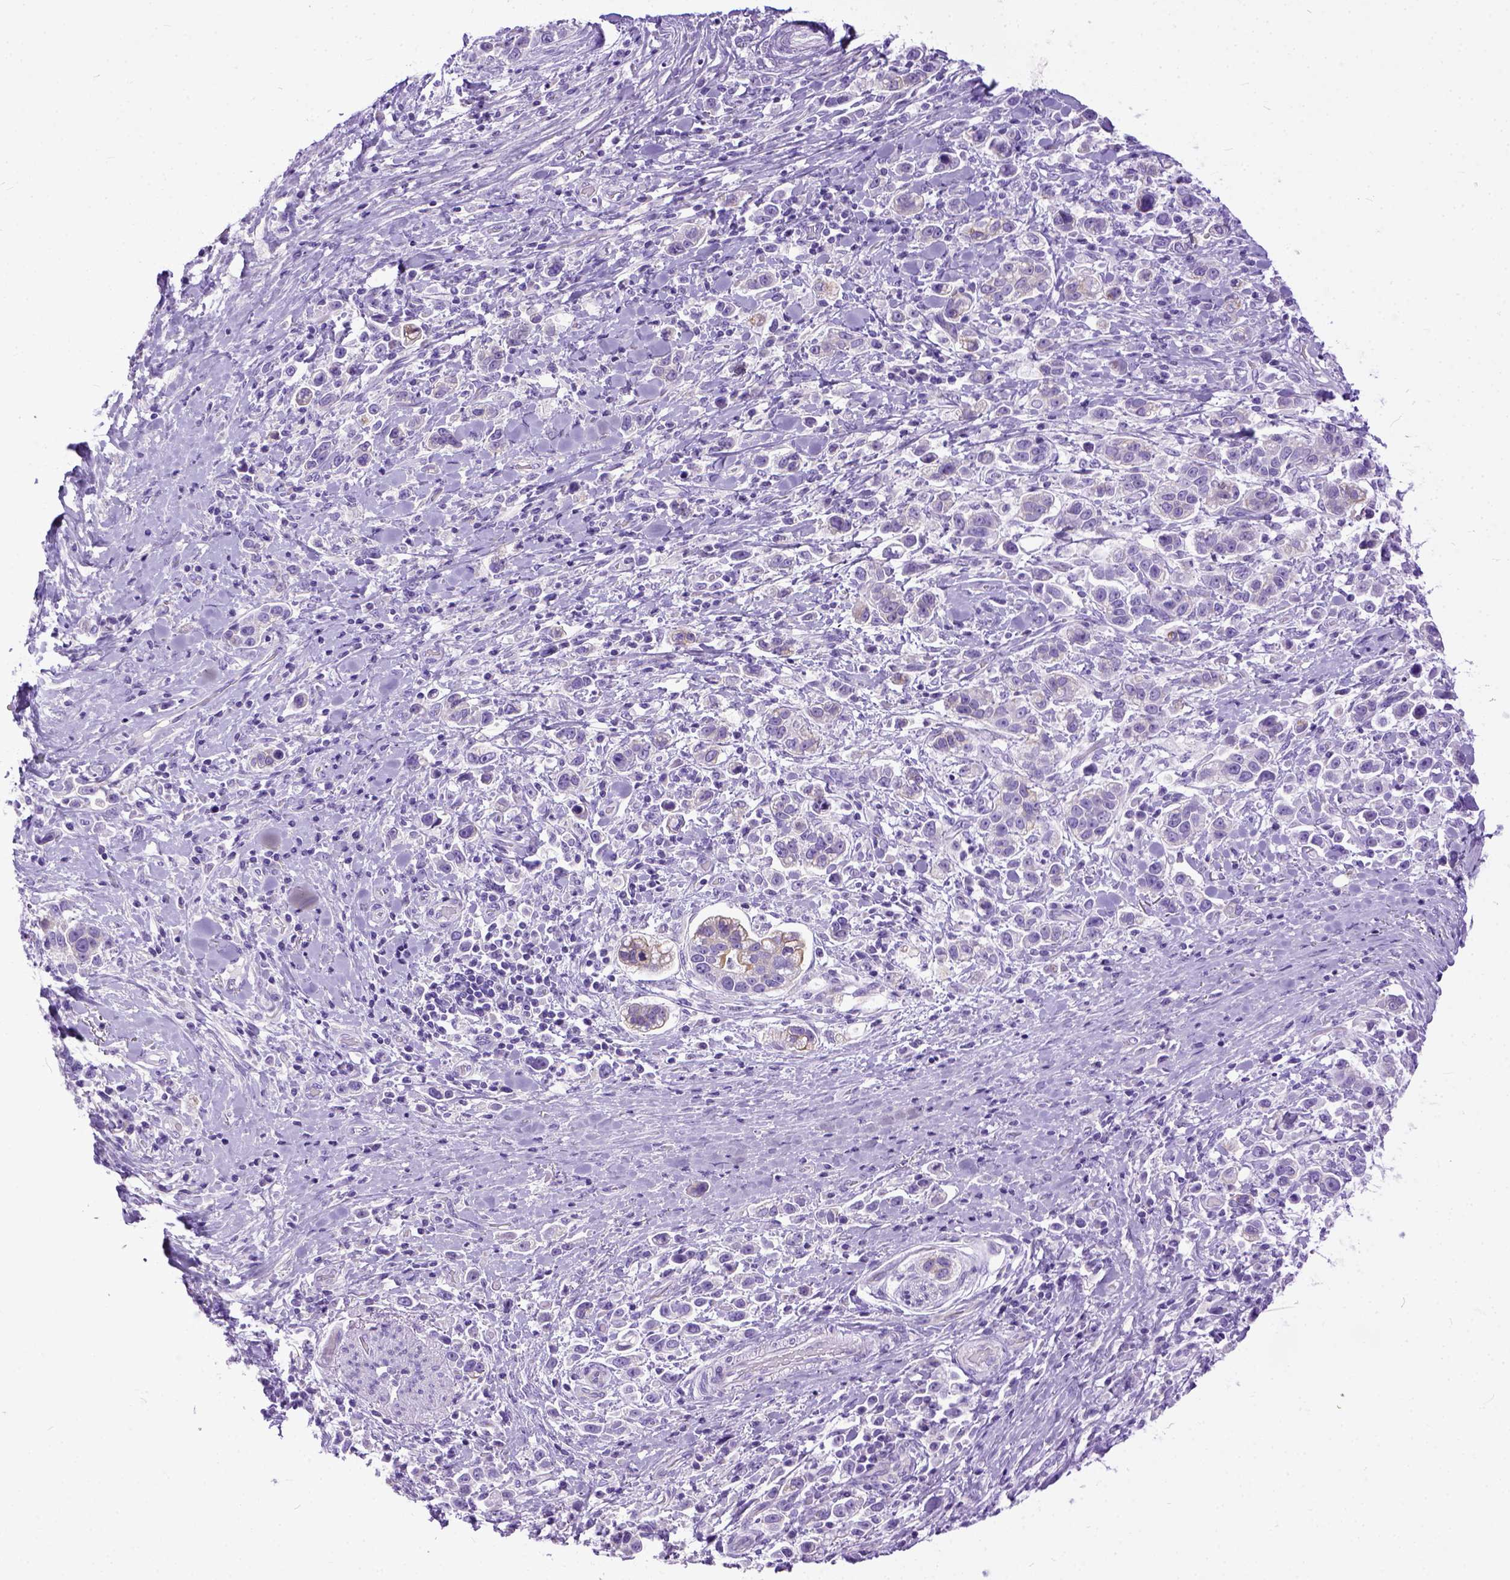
{"staining": {"intensity": "negative", "quantity": "none", "location": "none"}, "tissue": "stomach cancer", "cell_type": "Tumor cells", "image_type": "cancer", "snomed": [{"axis": "morphology", "description": "Adenocarcinoma, NOS"}, {"axis": "topography", "description": "Stomach"}], "caption": "The image demonstrates no significant staining in tumor cells of adenocarcinoma (stomach).", "gene": "PPL", "patient": {"sex": "male", "age": 93}}